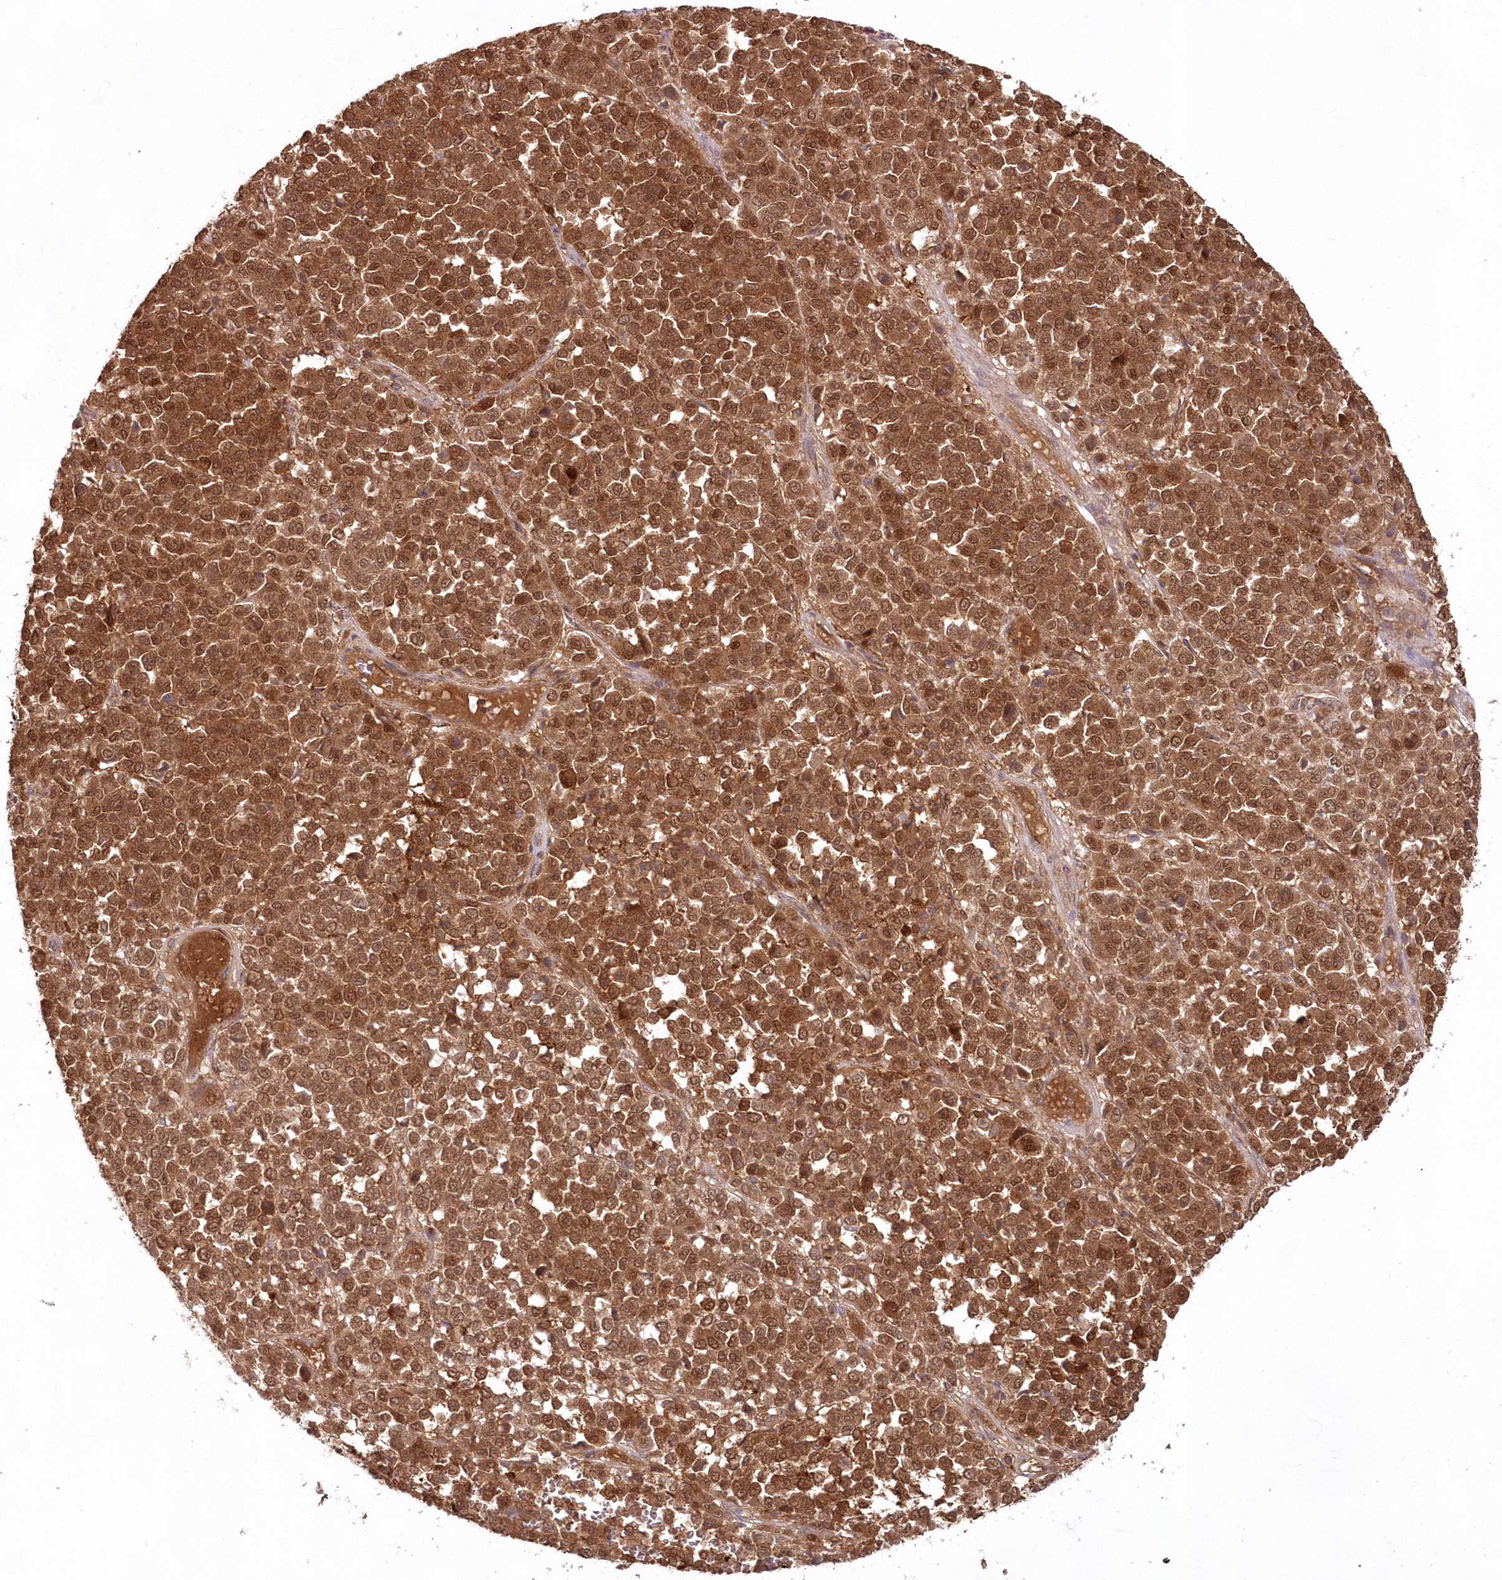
{"staining": {"intensity": "moderate", "quantity": ">75%", "location": "cytoplasmic/membranous,nuclear"}, "tissue": "melanoma", "cell_type": "Tumor cells", "image_type": "cancer", "snomed": [{"axis": "morphology", "description": "Malignant melanoma, Metastatic site"}, {"axis": "topography", "description": "Pancreas"}], "caption": "Immunohistochemical staining of human malignant melanoma (metastatic site) reveals medium levels of moderate cytoplasmic/membranous and nuclear protein staining in approximately >75% of tumor cells.", "gene": "IMPA1", "patient": {"sex": "female", "age": 30}}